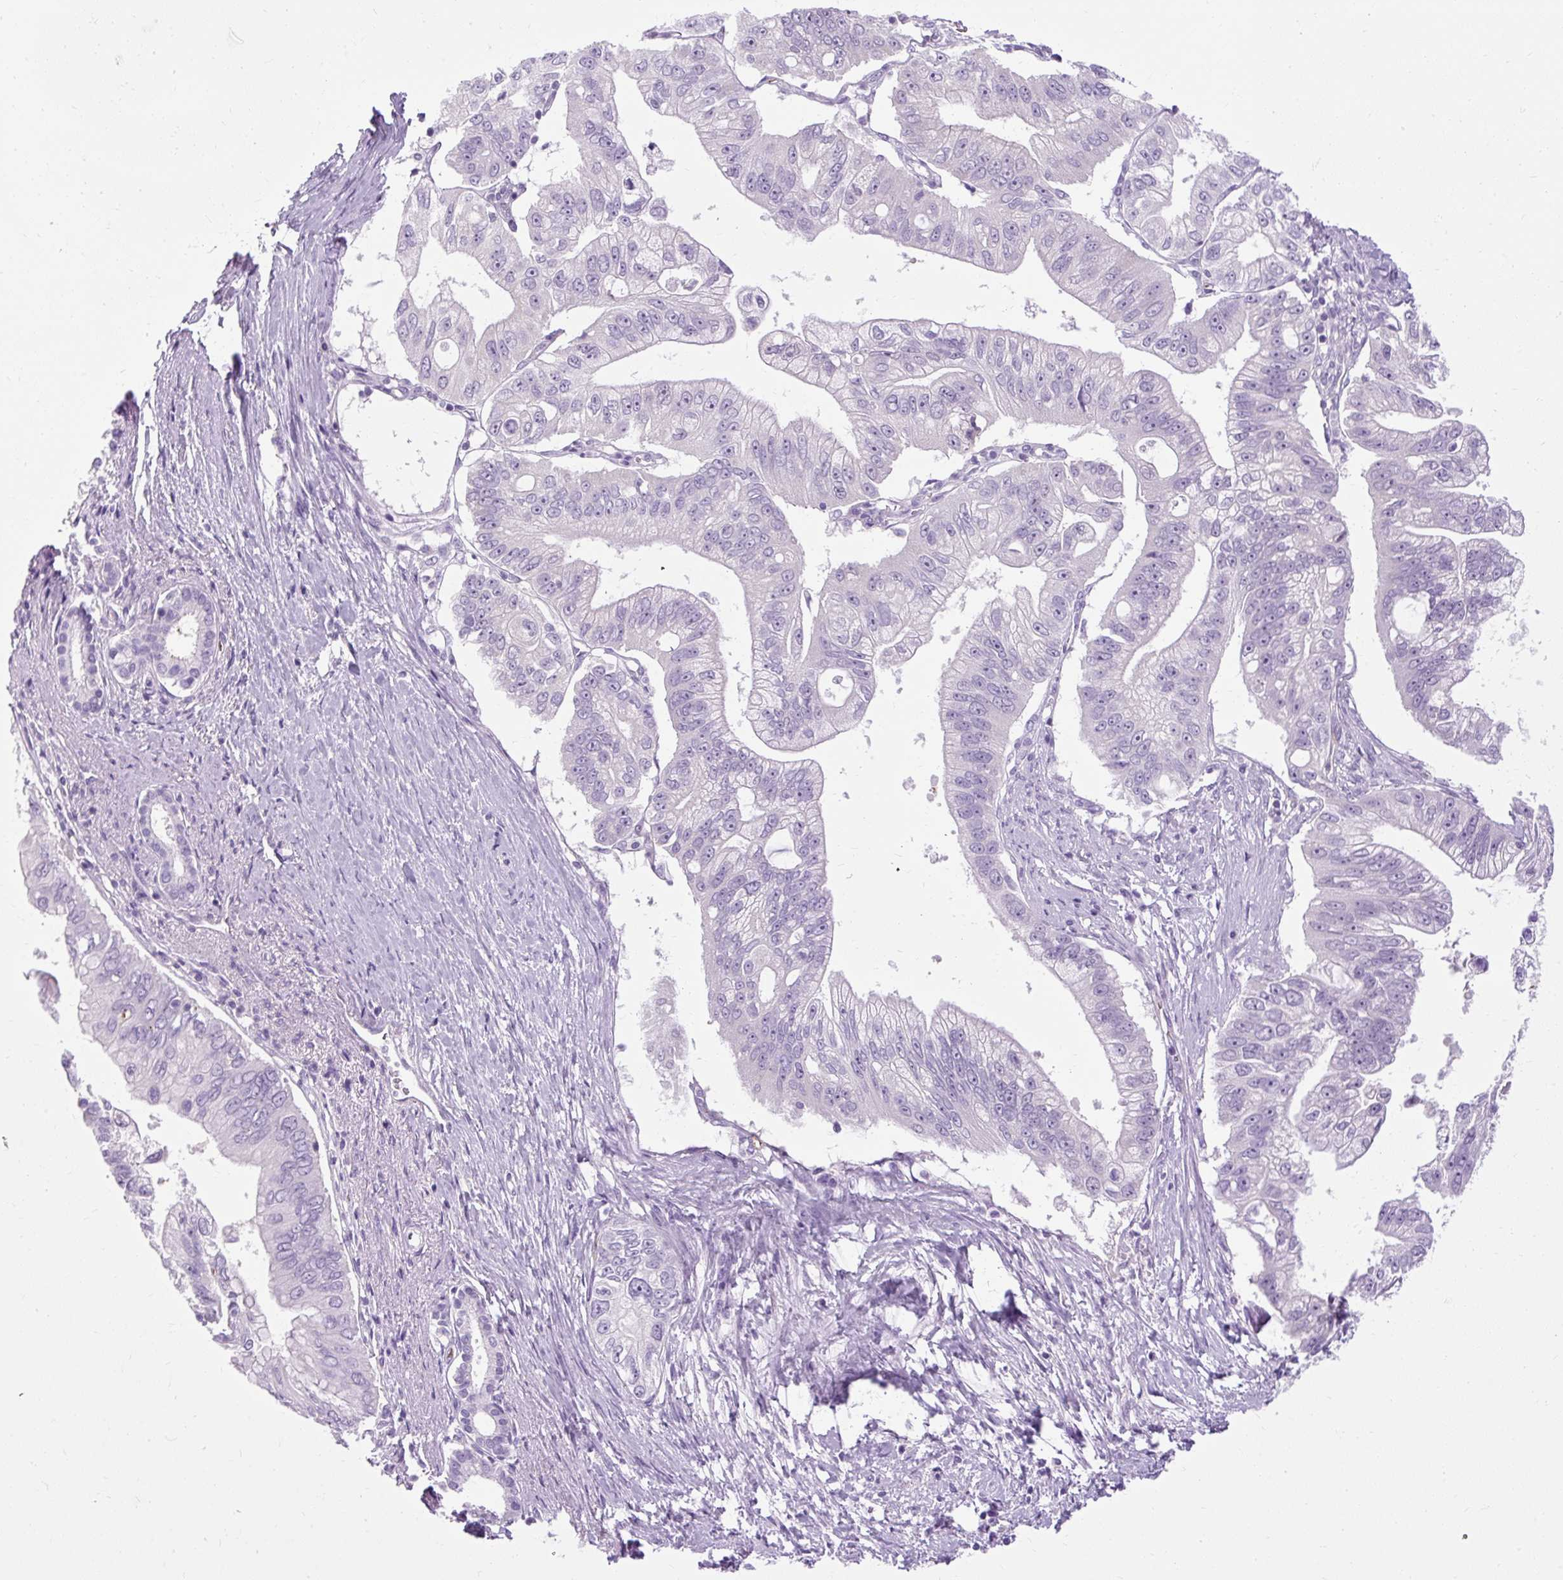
{"staining": {"intensity": "negative", "quantity": "none", "location": "none"}, "tissue": "pancreatic cancer", "cell_type": "Tumor cells", "image_type": "cancer", "snomed": [{"axis": "morphology", "description": "Adenocarcinoma, NOS"}, {"axis": "topography", "description": "Pancreas"}], "caption": "Pancreatic cancer was stained to show a protein in brown. There is no significant staining in tumor cells. (Brightfield microscopy of DAB IHC at high magnification).", "gene": "B3GNT4", "patient": {"sex": "male", "age": 70}}